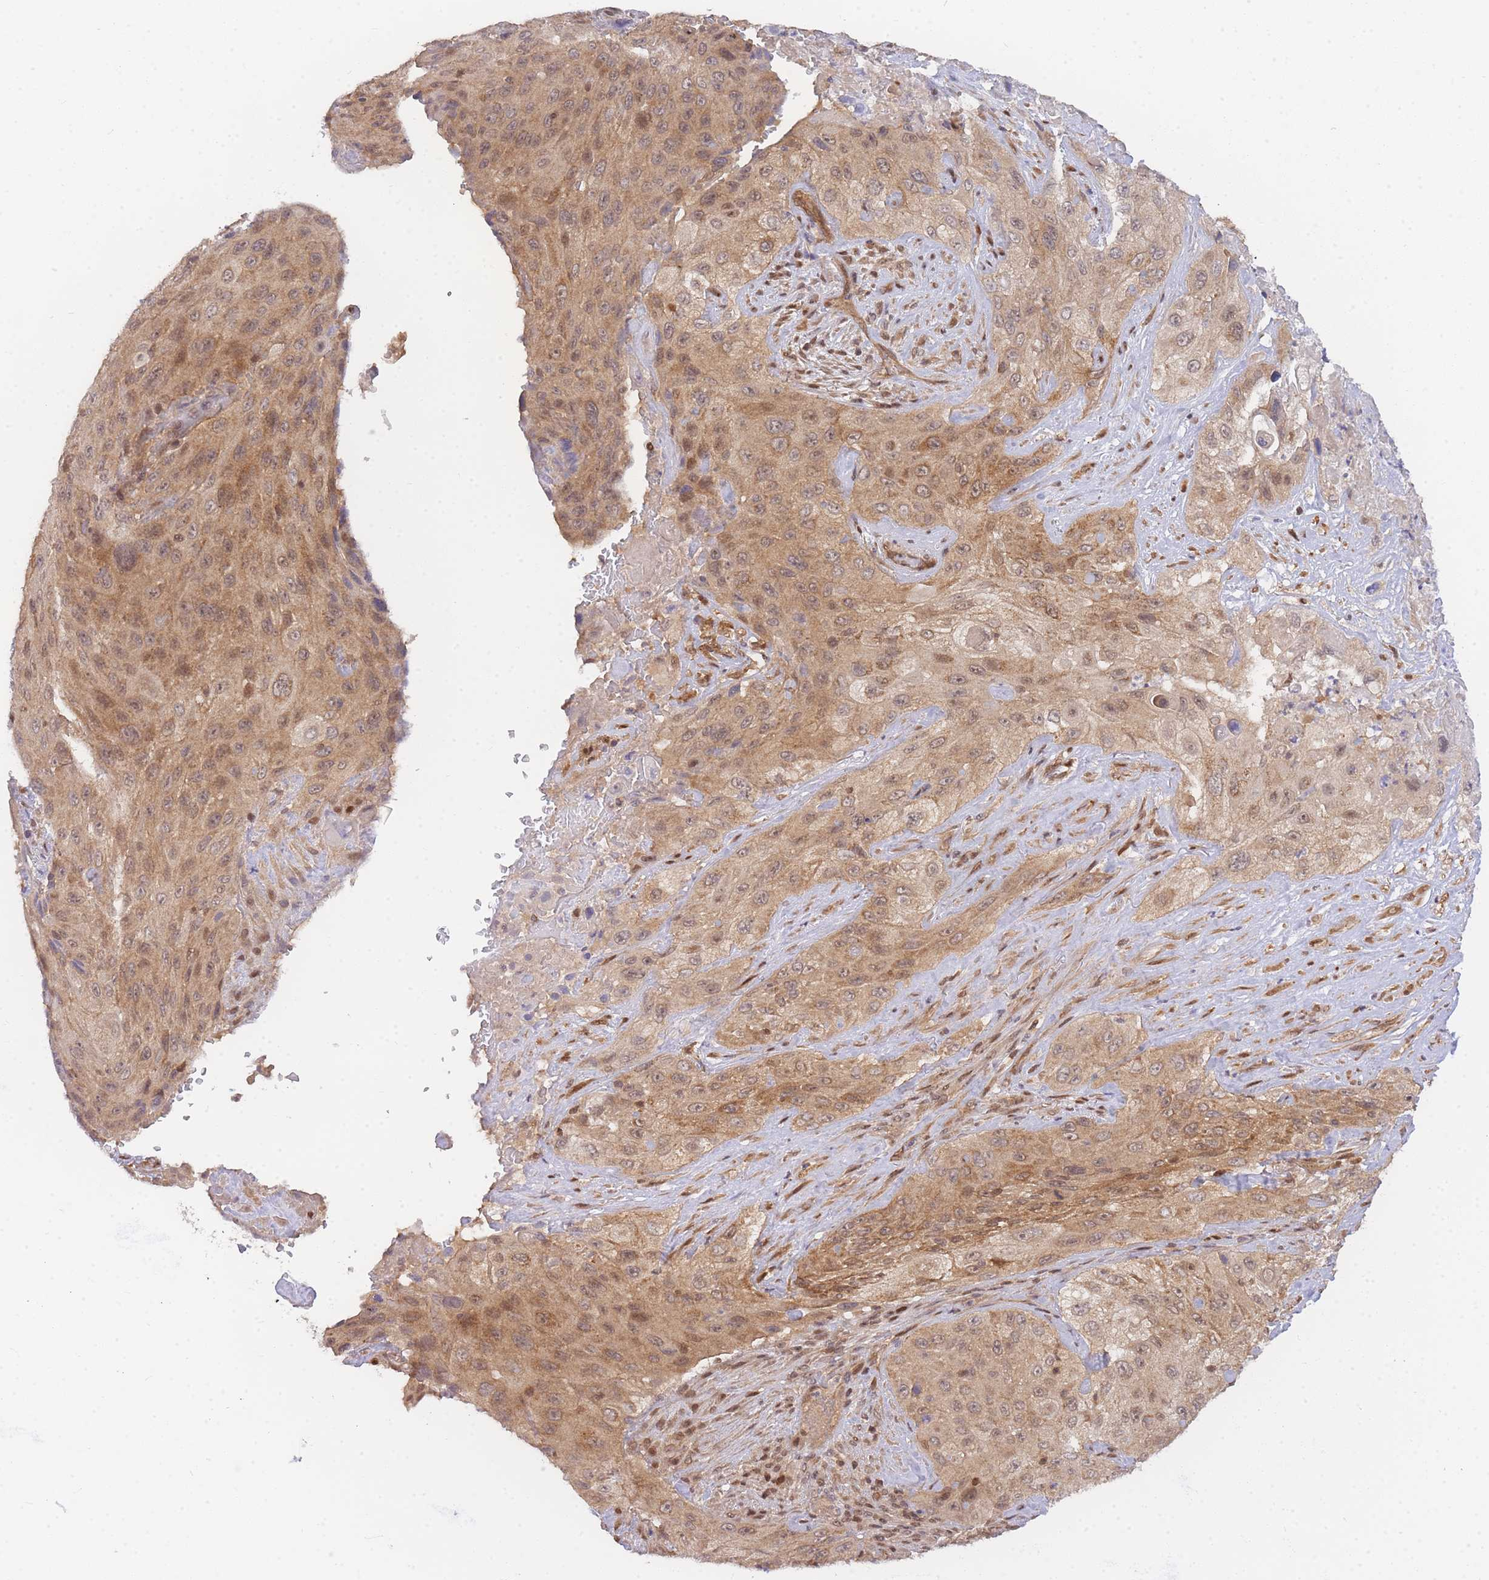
{"staining": {"intensity": "moderate", "quantity": ">75%", "location": "cytoplasmic/membranous,nuclear"}, "tissue": "cervical cancer", "cell_type": "Tumor cells", "image_type": "cancer", "snomed": [{"axis": "morphology", "description": "Squamous cell carcinoma, NOS"}, {"axis": "topography", "description": "Cervix"}], "caption": "Immunohistochemical staining of cervical cancer displays medium levels of moderate cytoplasmic/membranous and nuclear expression in about >75% of tumor cells.", "gene": "KIAA1191", "patient": {"sex": "female", "age": 42}}